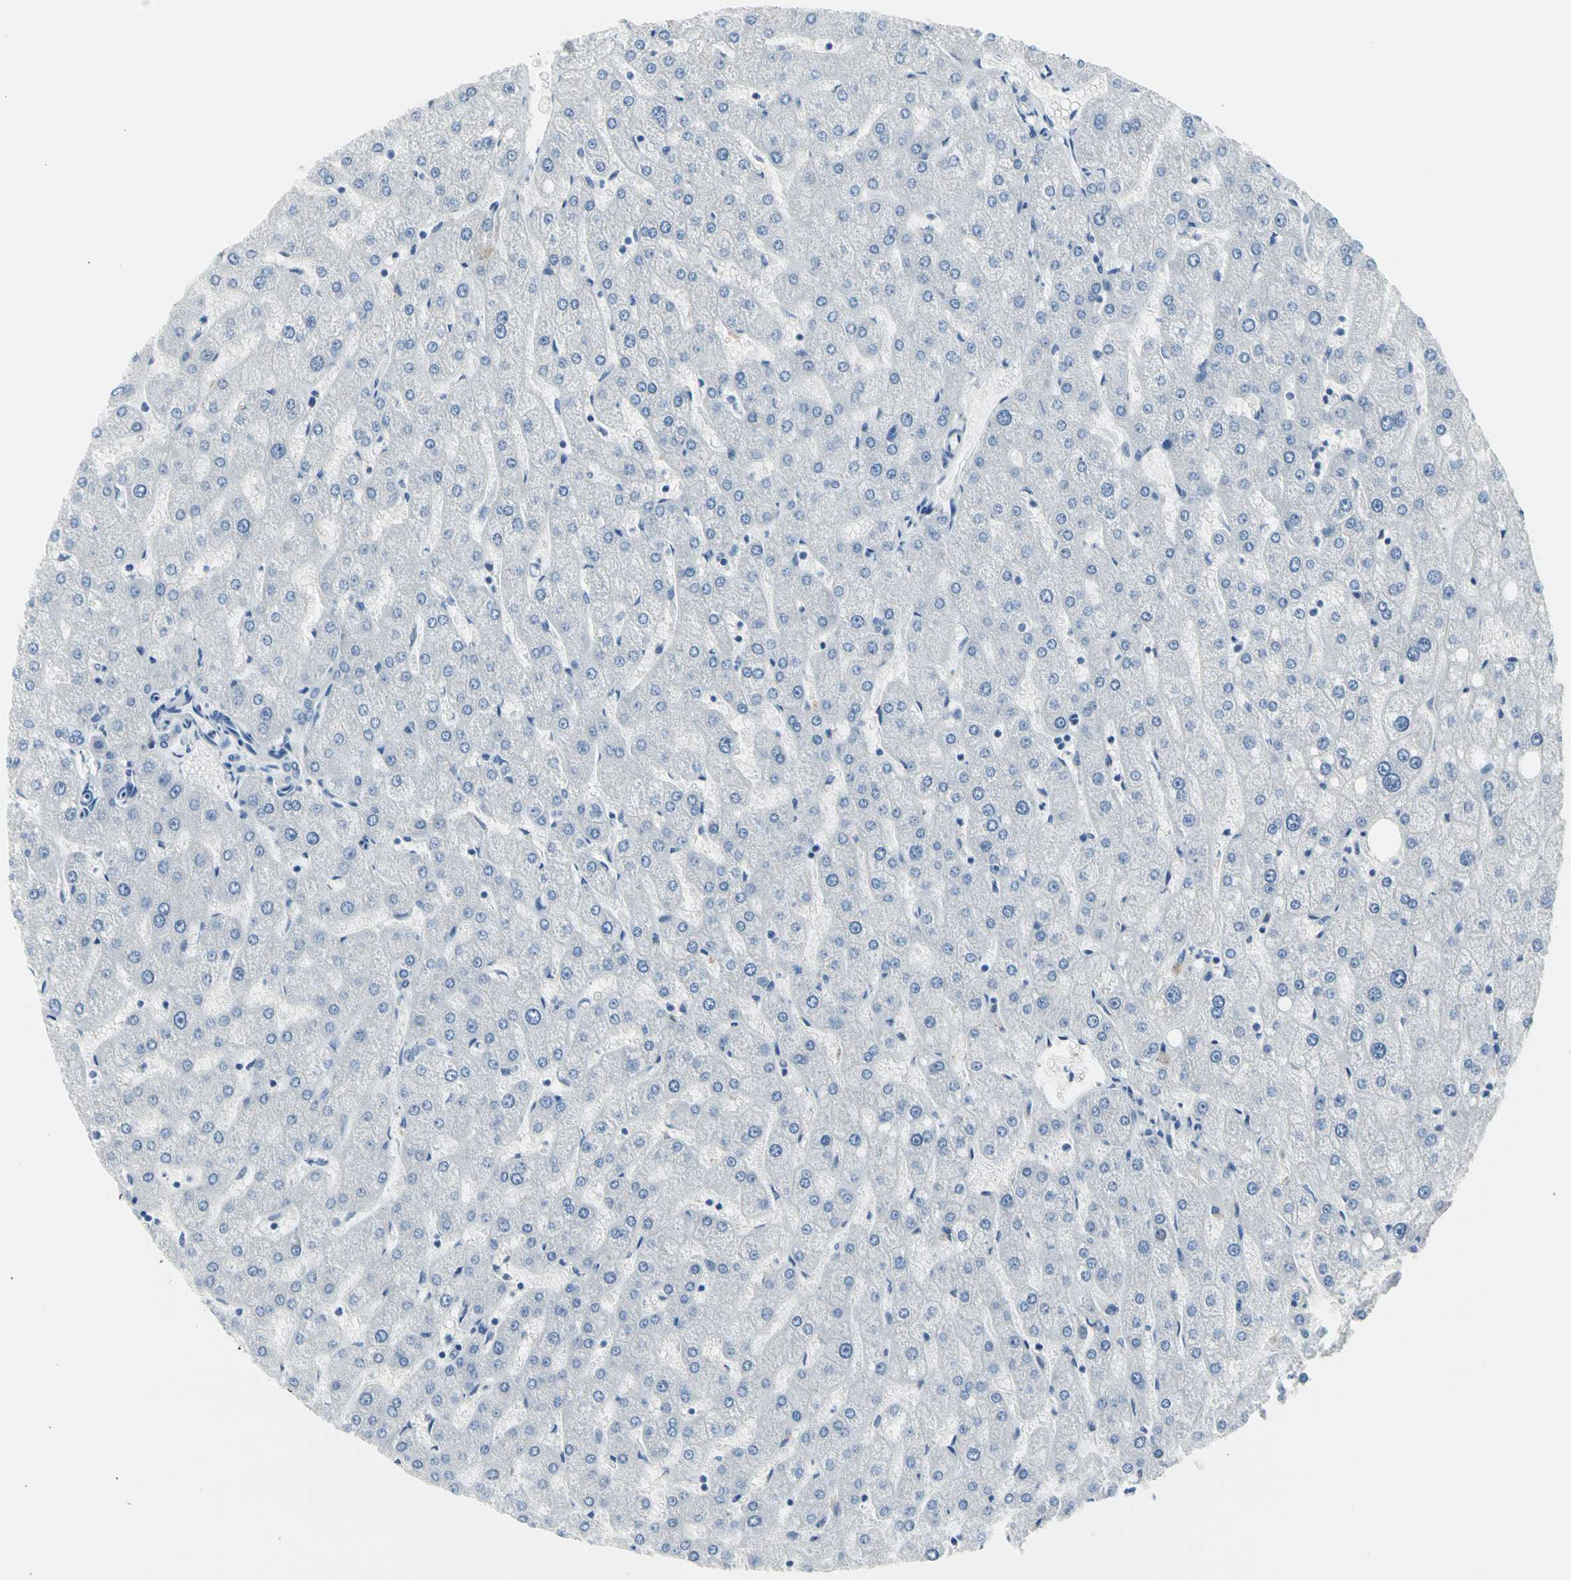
{"staining": {"intensity": "negative", "quantity": "none", "location": "none"}, "tissue": "liver", "cell_type": "Cholangiocytes", "image_type": "normal", "snomed": [{"axis": "morphology", "description": "Normal tissue, NOS"}, {"axis": "topography", "description": "Liver"}], "caption": "There is no significant positivity in cholangiocytes of liver. Brightfield microscopy of immunohistochemistry stained with DAB (brown) and hematoxylin (blue), captured at high magnification.", "gene": "TPO", "patient": {"sex": "male", "age": 67}}